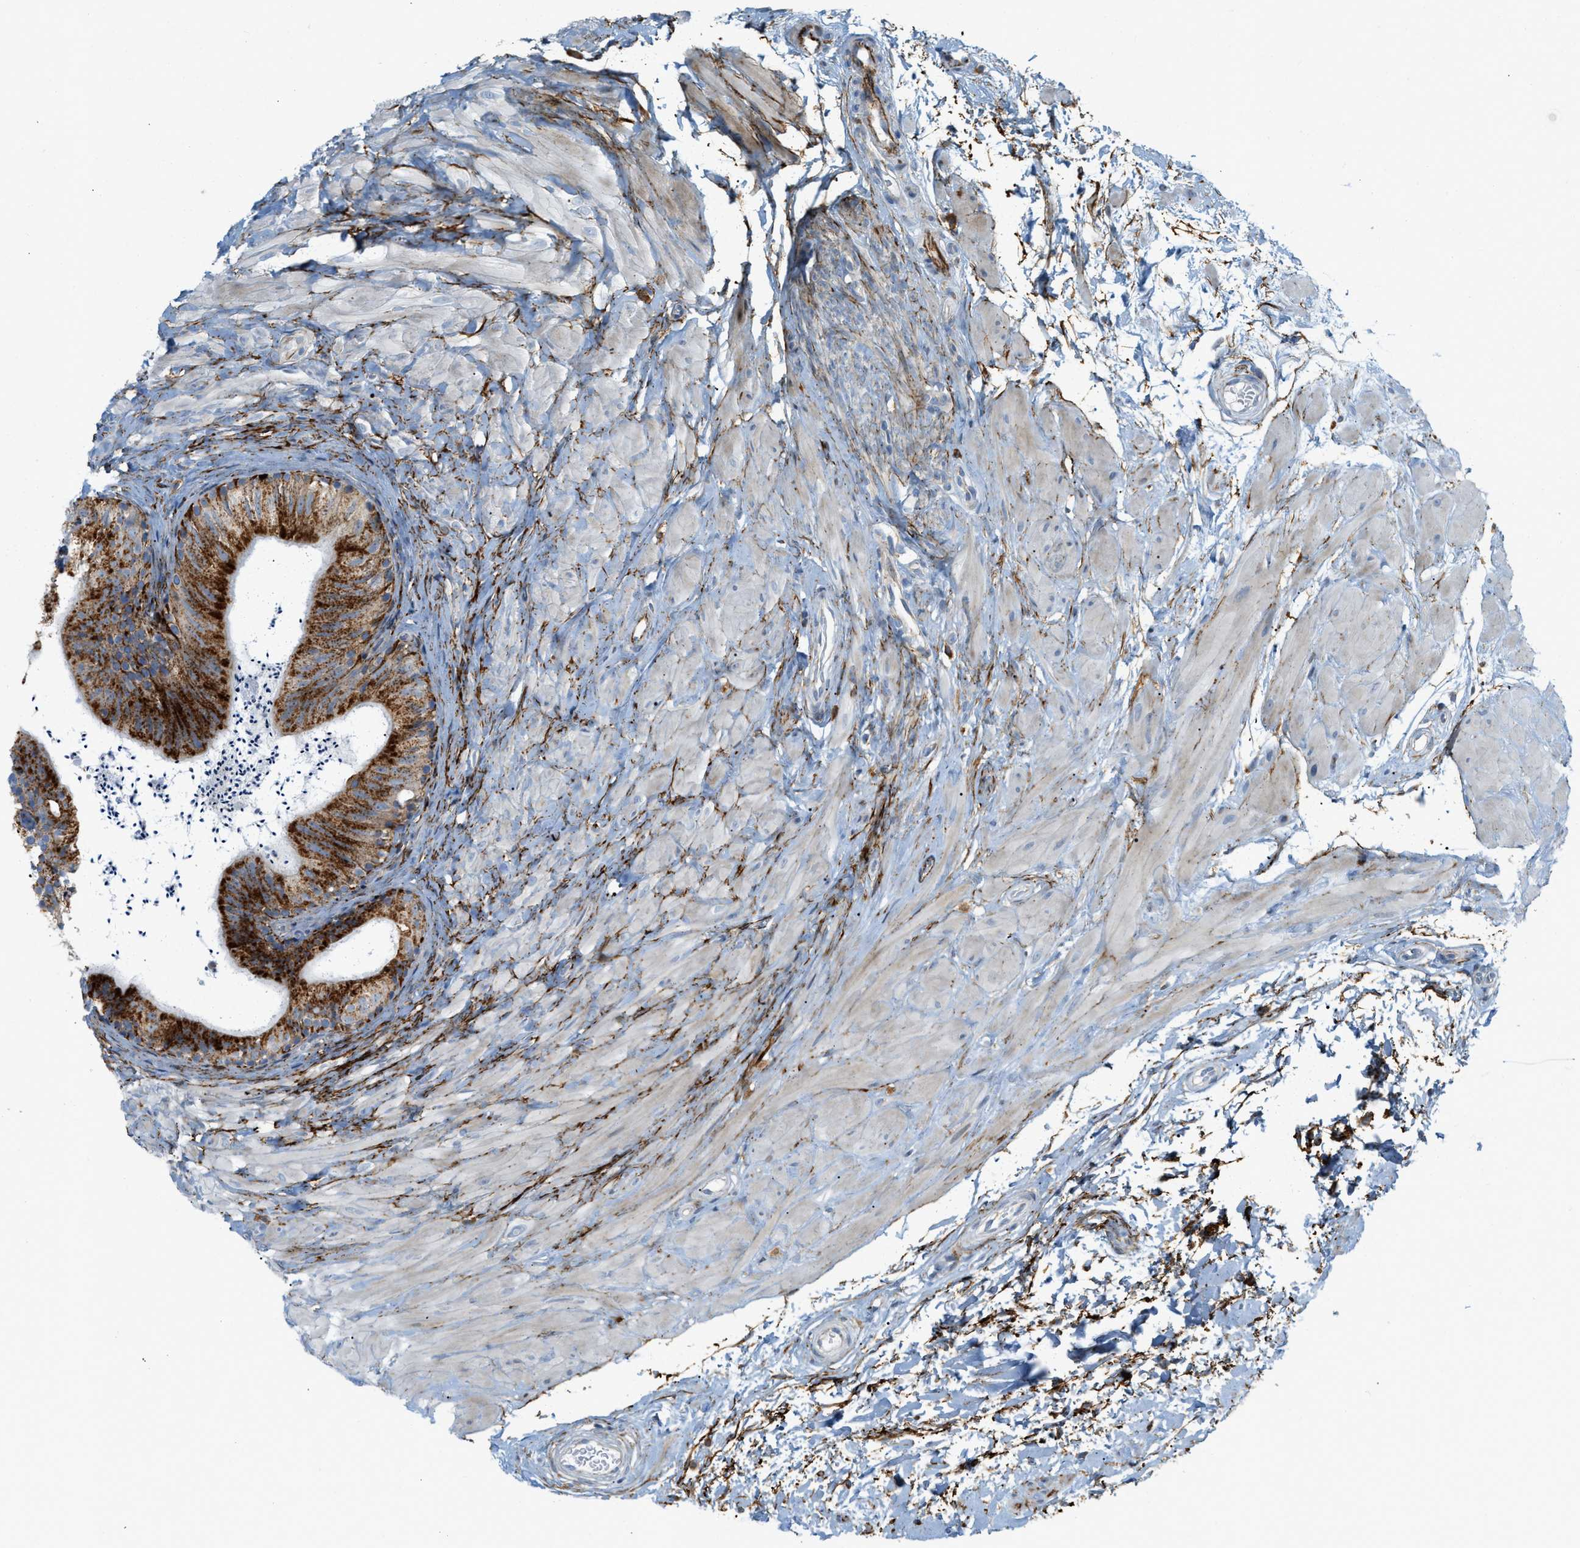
{"staining": {"intensity": "strong", "quantity": ">75%", "location": "cytoplasmic/membranous"}, "tissue": "epididymis", "cell_type": "Glandular cells", "image_type": "normal", "snomed": [{"axis": "morphology", "description": "Normal tissue, NOS"}, {"axis": "topography", "description": "Epididymis"}], "caption": "Protein staining of benign epididymis reveals strong cytoplasmic/membranous positivity in about >75% of glandular cells. Immunohistochemistry (ihc) stains the protein in brown and the nuclei are stained blue.", "gene": "LMBRD1", "patient": {"sex": "male", "age": 56}}